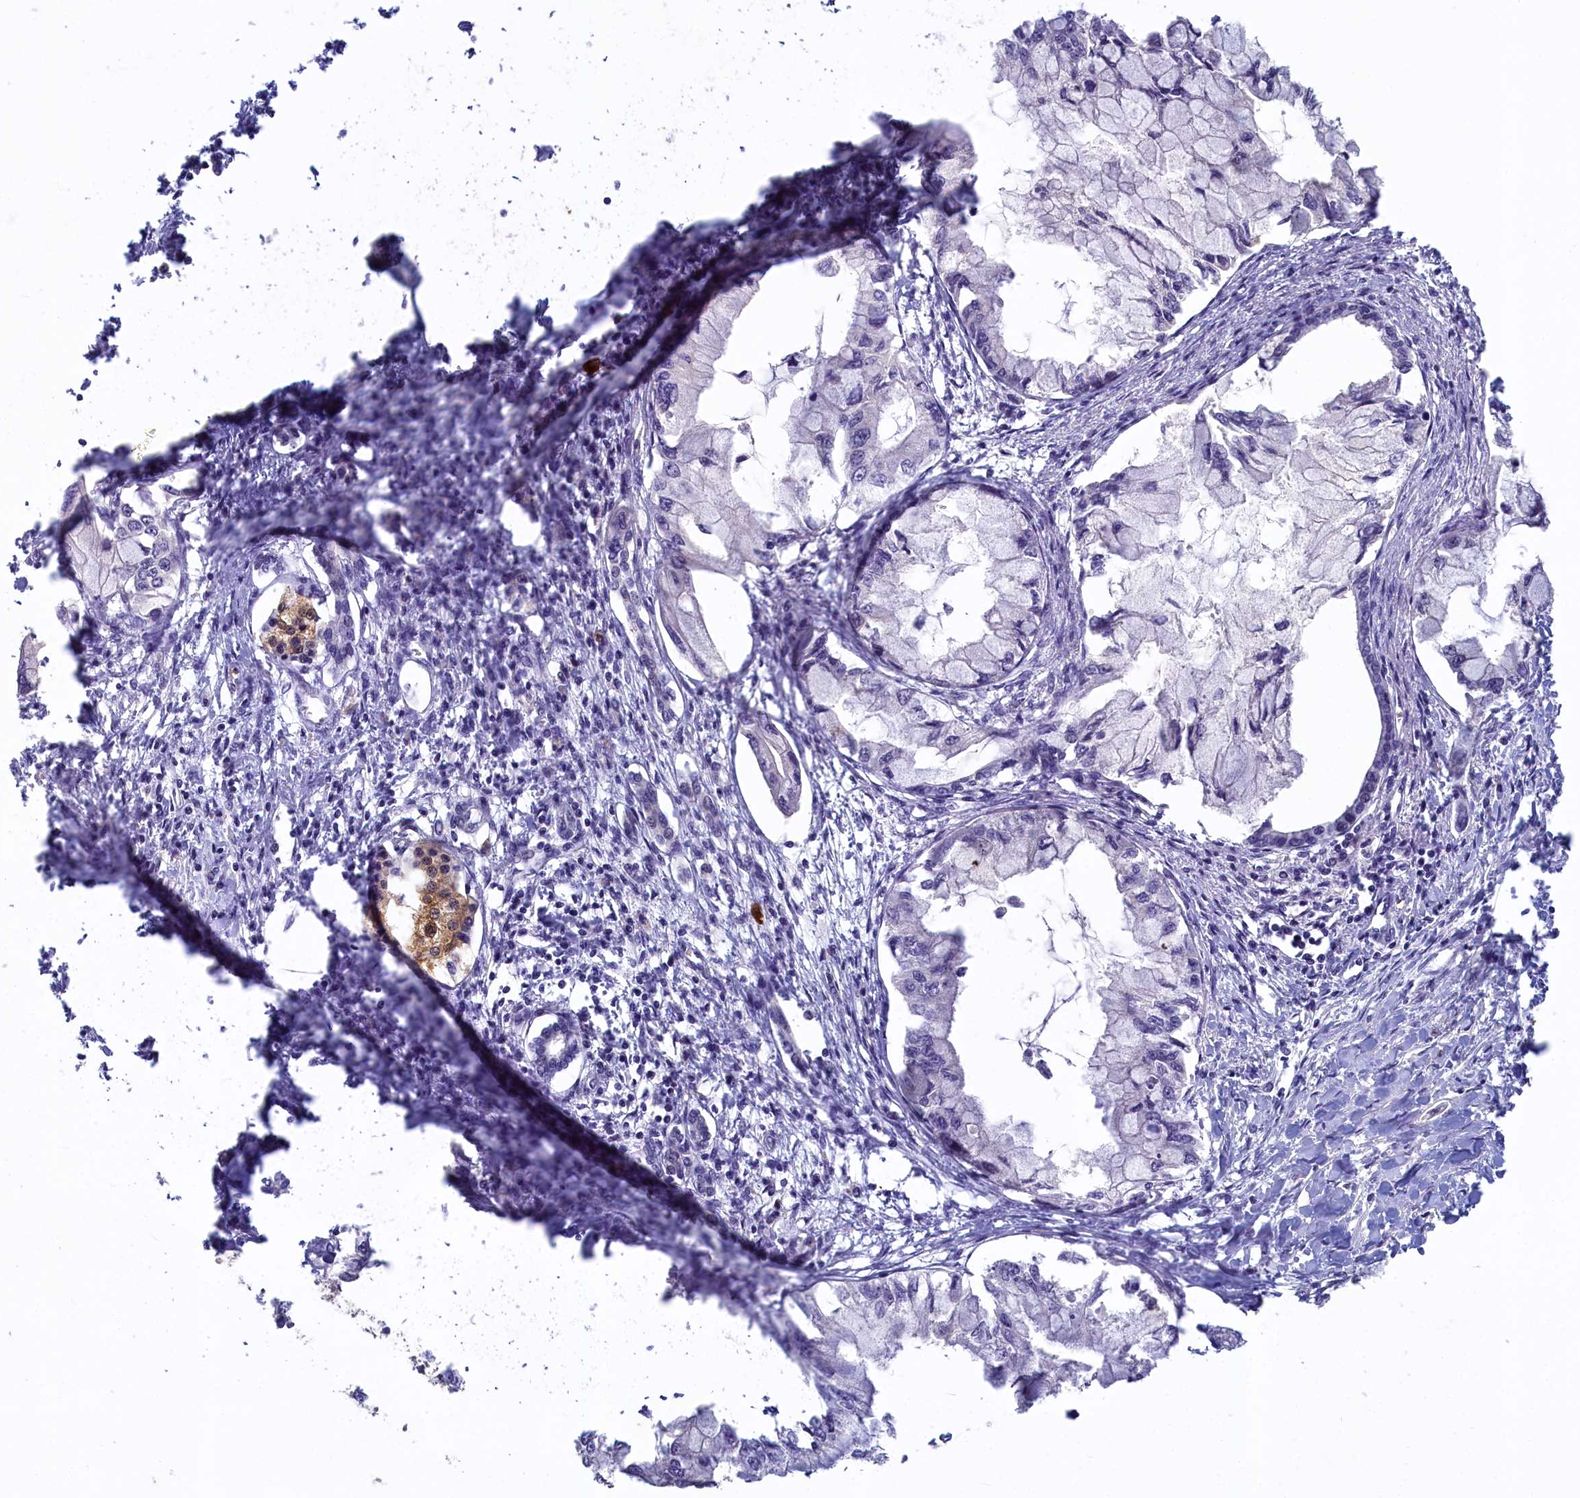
{"staining": {"intensity": "negative", "quantity": "none", "location": "none"}, "tissue": "pancreatic cancer", "cell_type": "Tumor cells", "image_type": "cancer", "snomed": [{"axis": "morphology", "description": "Adenocarcinoma, NOS"}, {"axis": "topography", "description": "Pancreas"}], "caption": "High power microscopy photomicrograph of an IHC histopathology image of pancreatic adenocarcinoma, revealing no significant positivity in tumor cells. (Brightfield microscopy of DAB IHC at high magnification).", "gene": "UCHL3", "patient": {"sex": "male", "age": 48}}